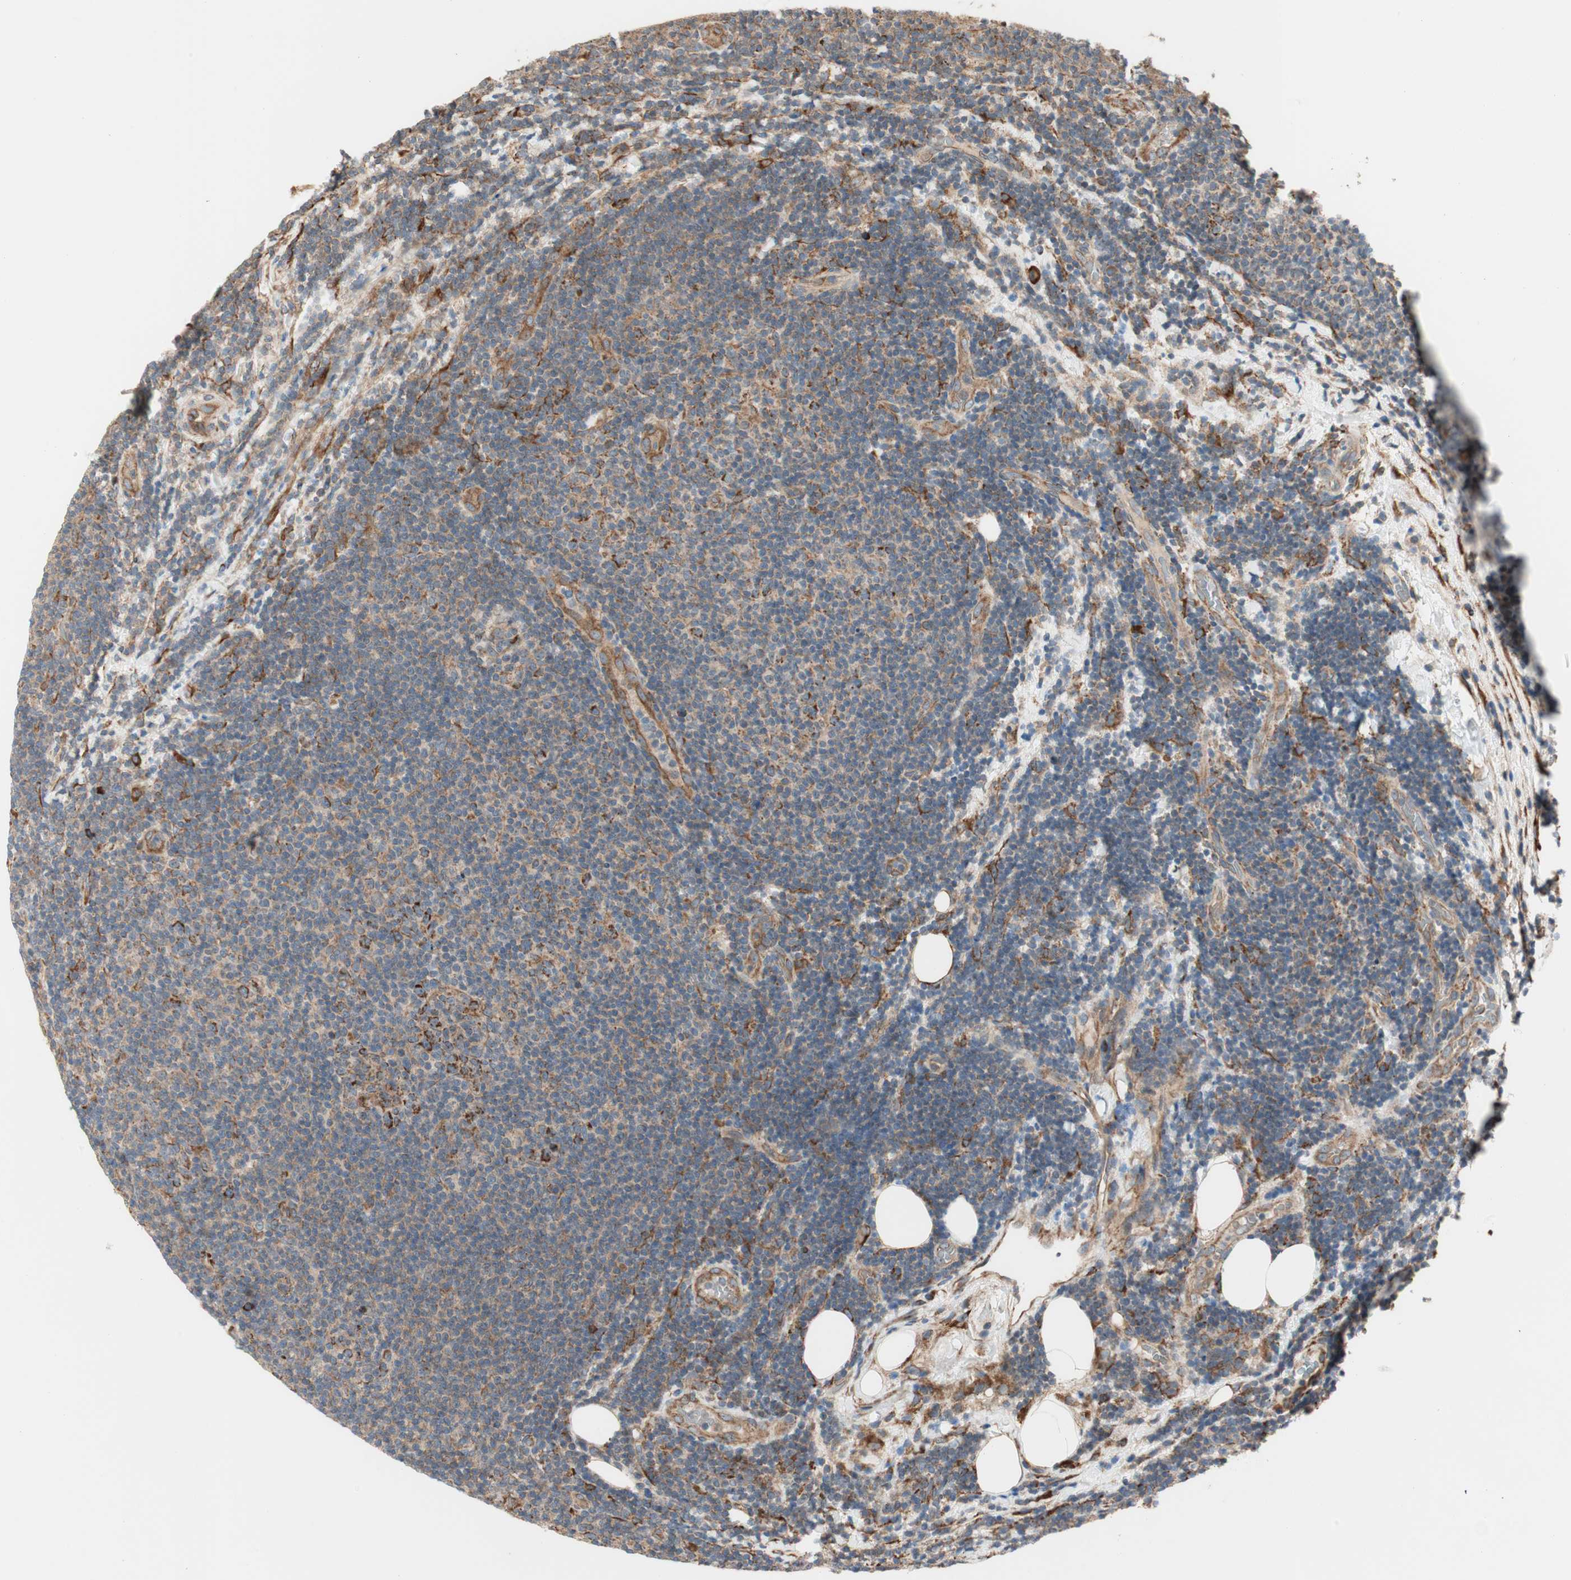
{"staining": {"intensity": "strong", "quantity": ">75%", "location": "cytoplasmic/membranous"}, "tissue": "lymphoma", "cell_type": "Tumor cells", "image_type": "cancer", "snomed": [{"axis": "morphology", "description": "Malignant lymphoma, non-Hodgkin's type, Low grade"}, {"axis": "topography", "description": "Lymph node"}], "caption": "This micrograph reveals immunohistochemistry (IHC) staining of human lymphoma, with high strong cytoplasmic/membranous expression in about >75% of tumor cells.", "gene": "P4HA1", "patient": {"sex": "male", "age": 83}}